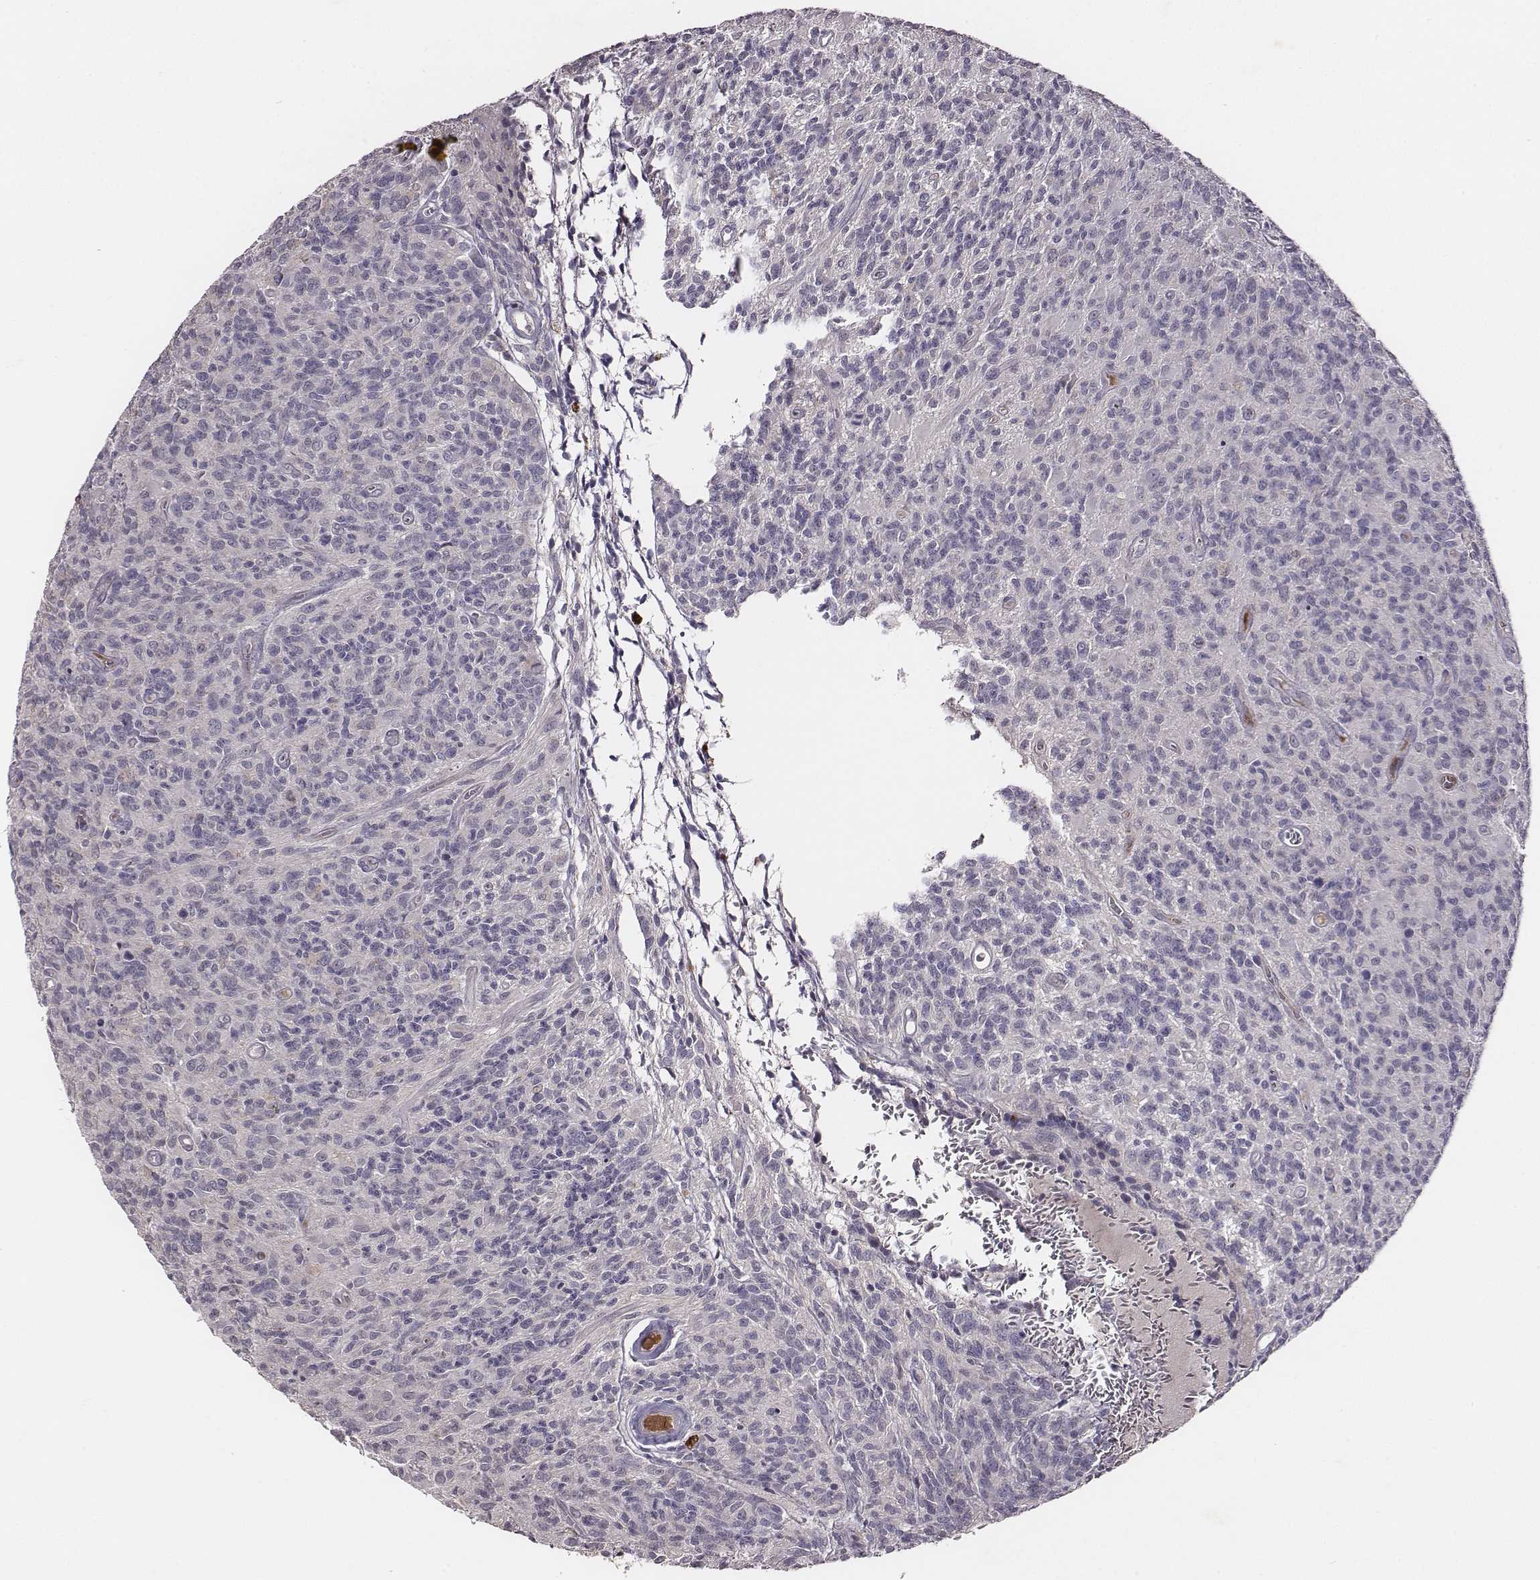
{"staining": {"intensity": "negative", "quantity": "none", "location": "none"}, "tissue": "glioma", "cell_type": "Tumor cells", "image_type": "cancer", "snomed": [{"axis": "morphology", "description": "Glioma, malignant, High grade"}, {"axis": "topography", "description": "Brain"}], "caption": "Tumor cells are negative for brown protein staining in glioma.", "gene": "SLC22A6", "patient": {"sex": "male", "age": 76}}